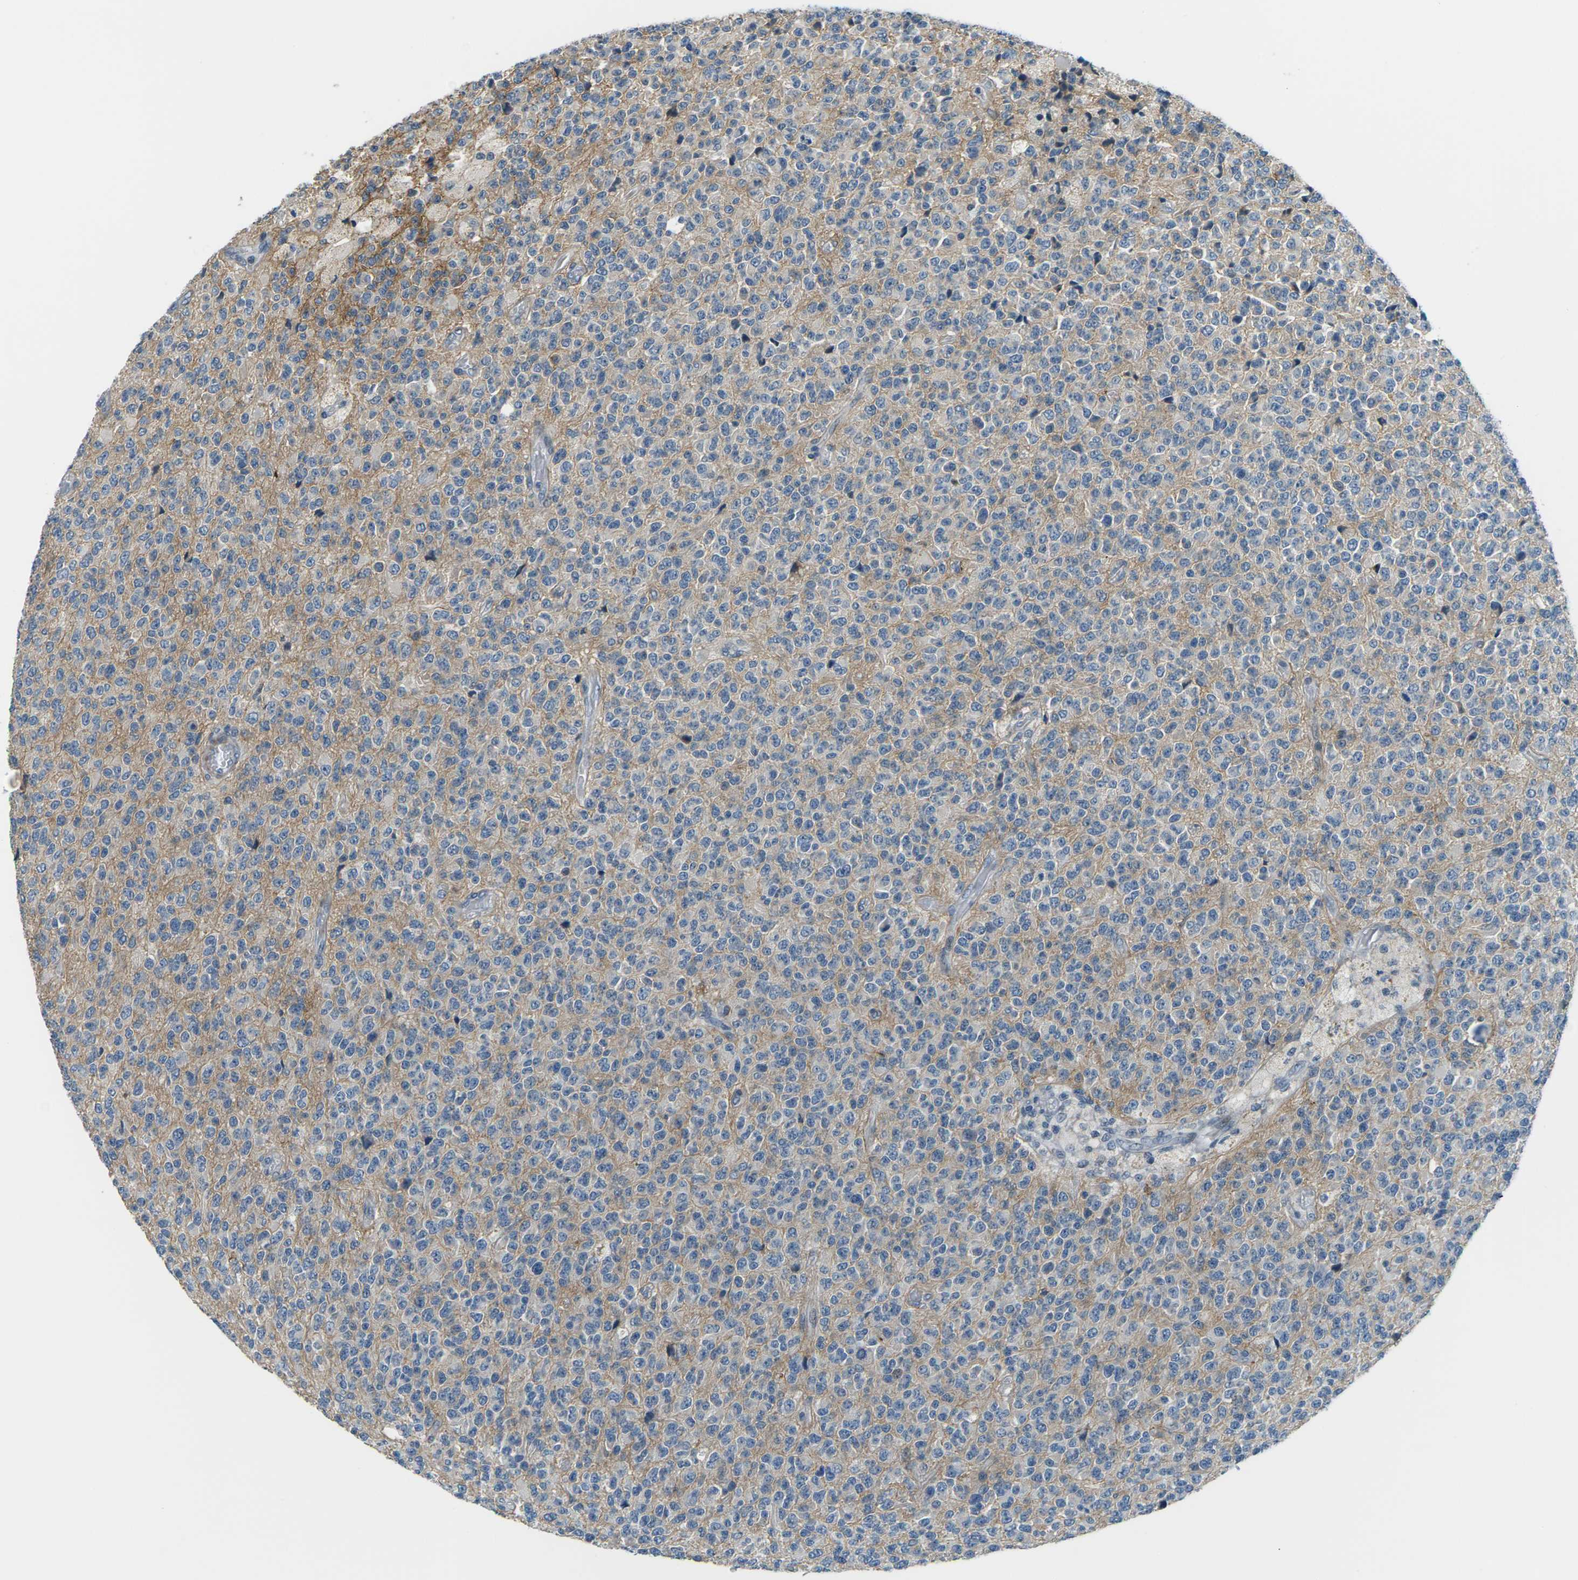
{"staining": {"intensity": "negative", "quantity": "none", "location": "none"}, "tissue": "glioma", "cell_type": "Tumor cells", "image_type": "cancer", "snomed": [{"axis": "morphology", "description": "Glioma, malignant, High grade"}, {"axis": "topography", "description": "pancreas cauda"}], "caption": "An image of human glioma is negative for staining in tumor cells.", "gene": "SLC13A3", "patient": {"sex": "male", "age": 60}}